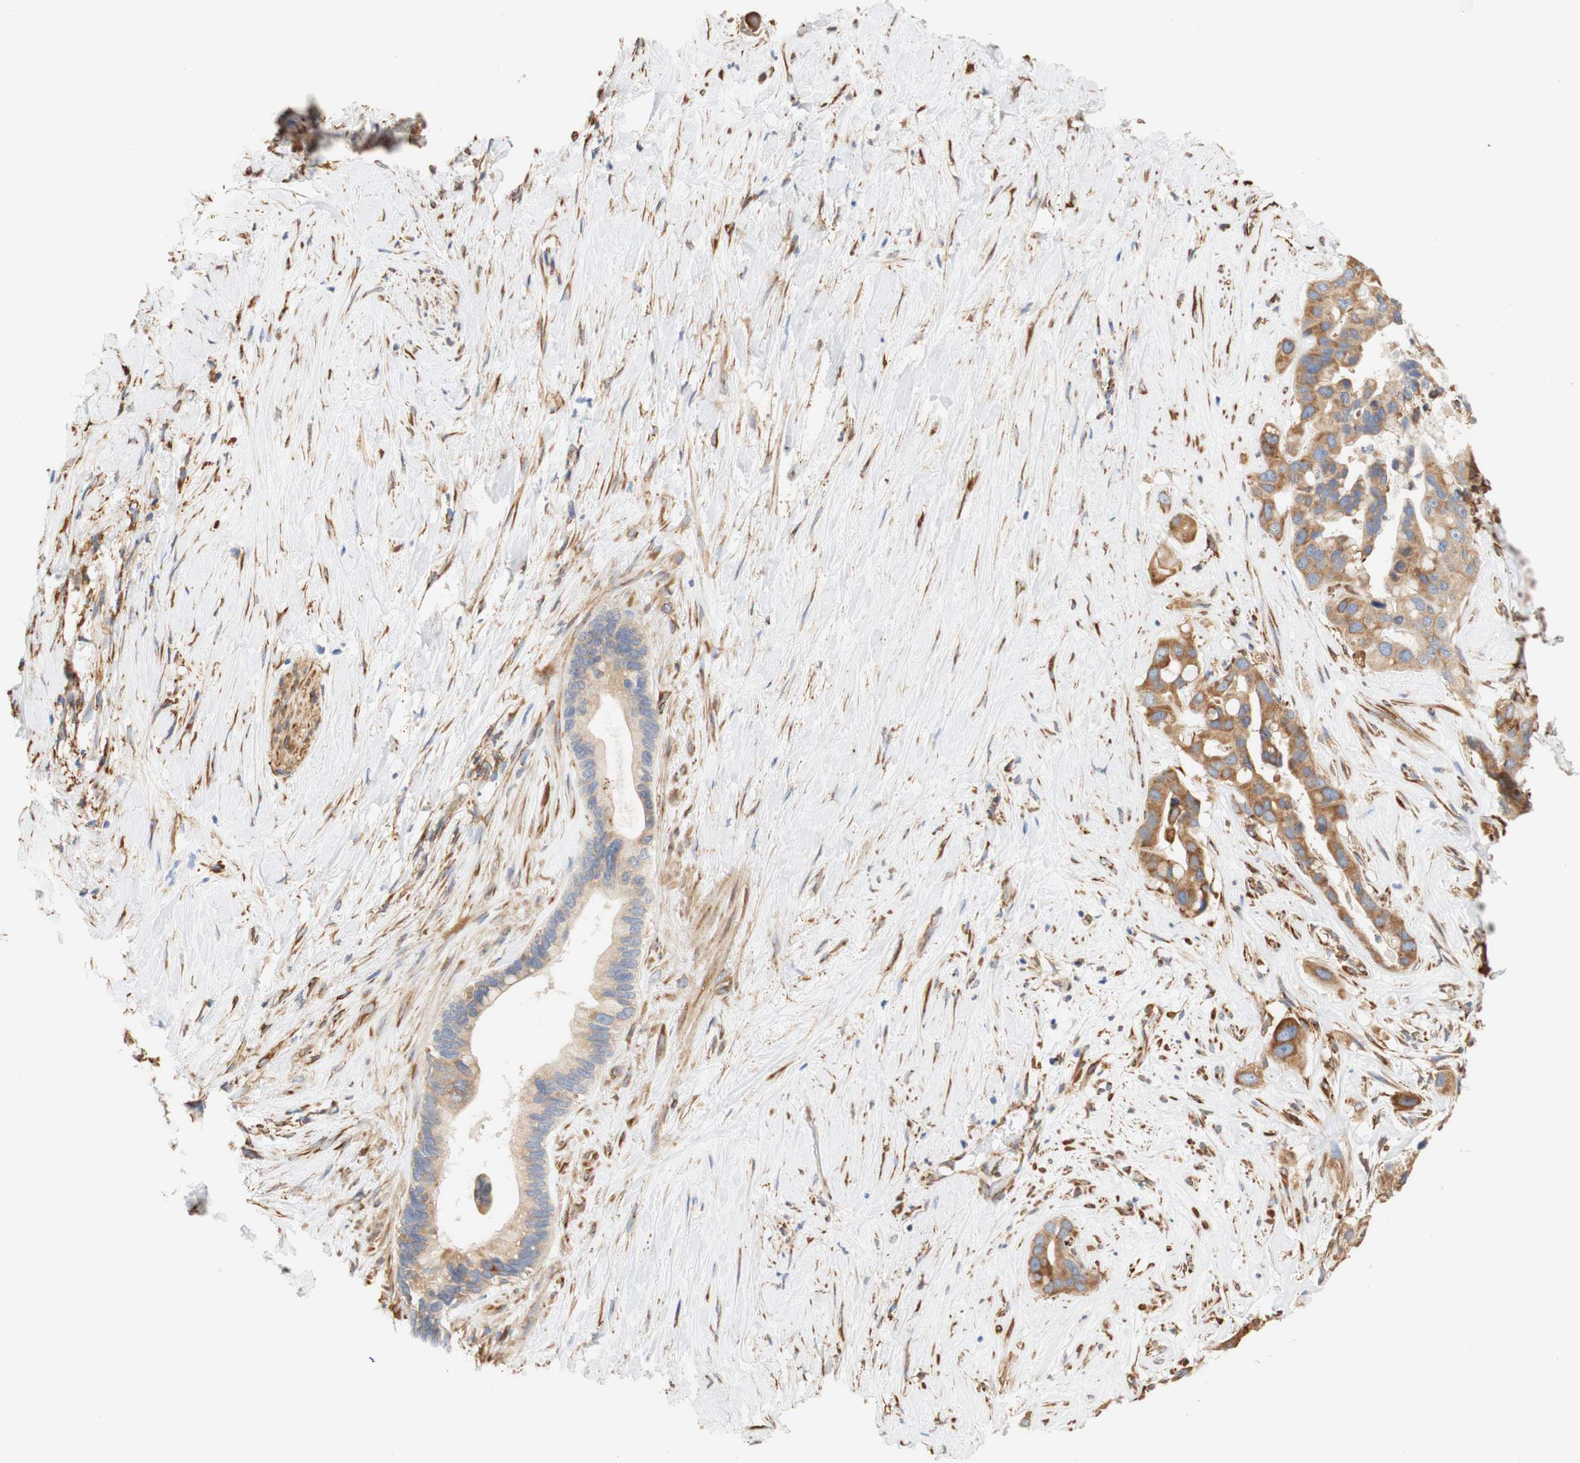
{"staining": {"intensity": "moderate", "quantity": ">75%", "location": "cytoplasmic/membranous"}, "tissue": "liver cancer", "cell_type": "Tumor cells", "image_type": "cancer", "snomed": [{"axis": "morphology", "description": "Cholangiocarcinoma"}, {"axis": "topography", "description": "Liver"}], "caption": "A photomicrograph showing moderate cytoplasmic/membranous expression in about >75% of tumor cells in cholangiocarcinoma (liver), as visualized by brown immunohistochemical staining.", "gene": "EIF2AK4", "patient": {"sex": "female", "age": 65}}